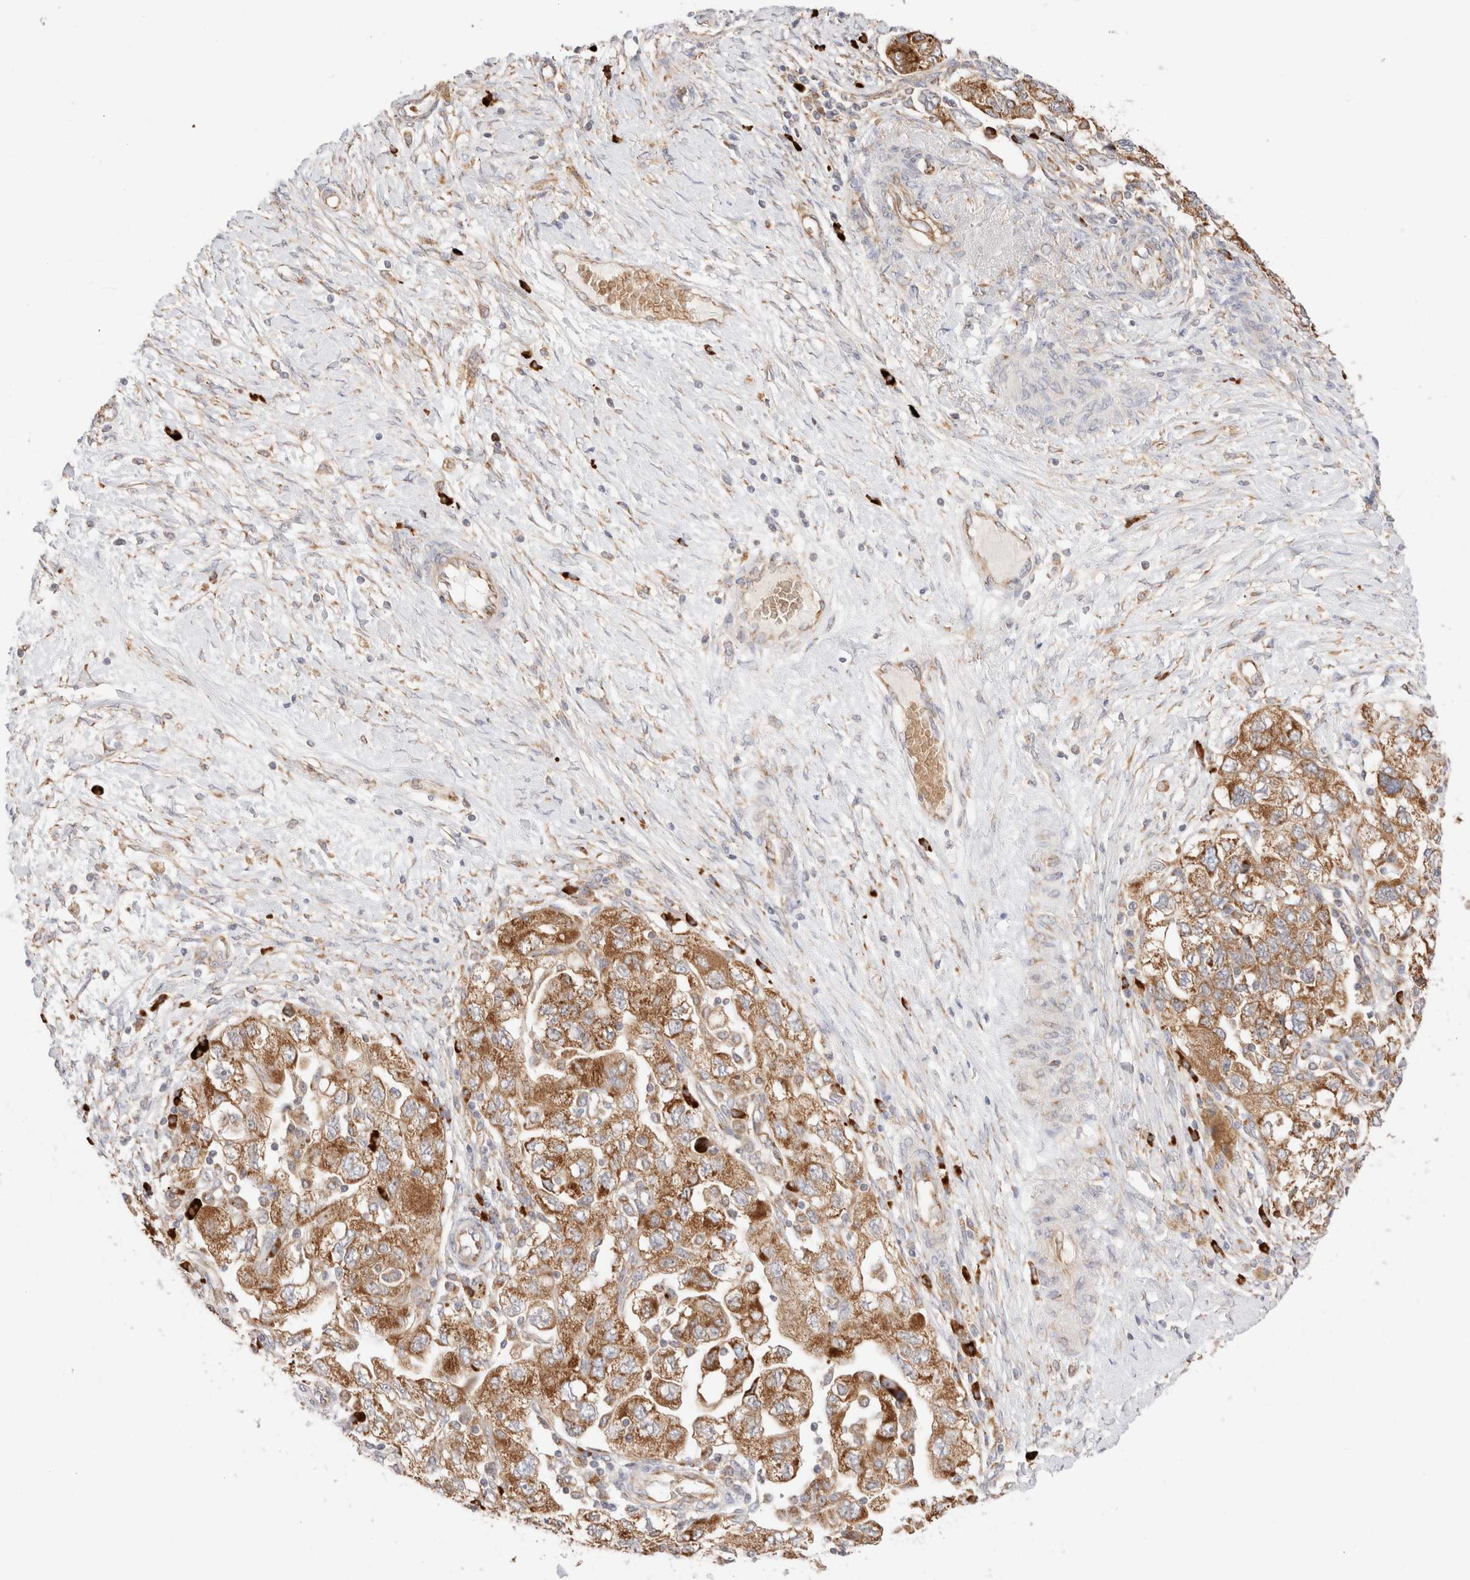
{"staining": {"intensity": "moderate", "quantity": ">75%", "location": "cytoplasmic/membranous"}, "tissue": "ovarian cancer", "cell_type": "Tumor cells", "image_type": "cancer", "snomed": [{"axis": "morphology", "description": "Carcinoma, NOS"}, {"axis": "morphology", "description": "Cystadenocarcinoma, serous, NOS"}, {"axis": "topography", "description": "Ovary"}], "caption": "Immunohistochemical staining of human serous cystadenocarcinoma (ovarian) displays medium levels of moderate cytoplasmic/membranous positivity in approximately >75% of tumor cells.", "gene": "UTS2B", "patient": {"sex": "female", "age": 69}}